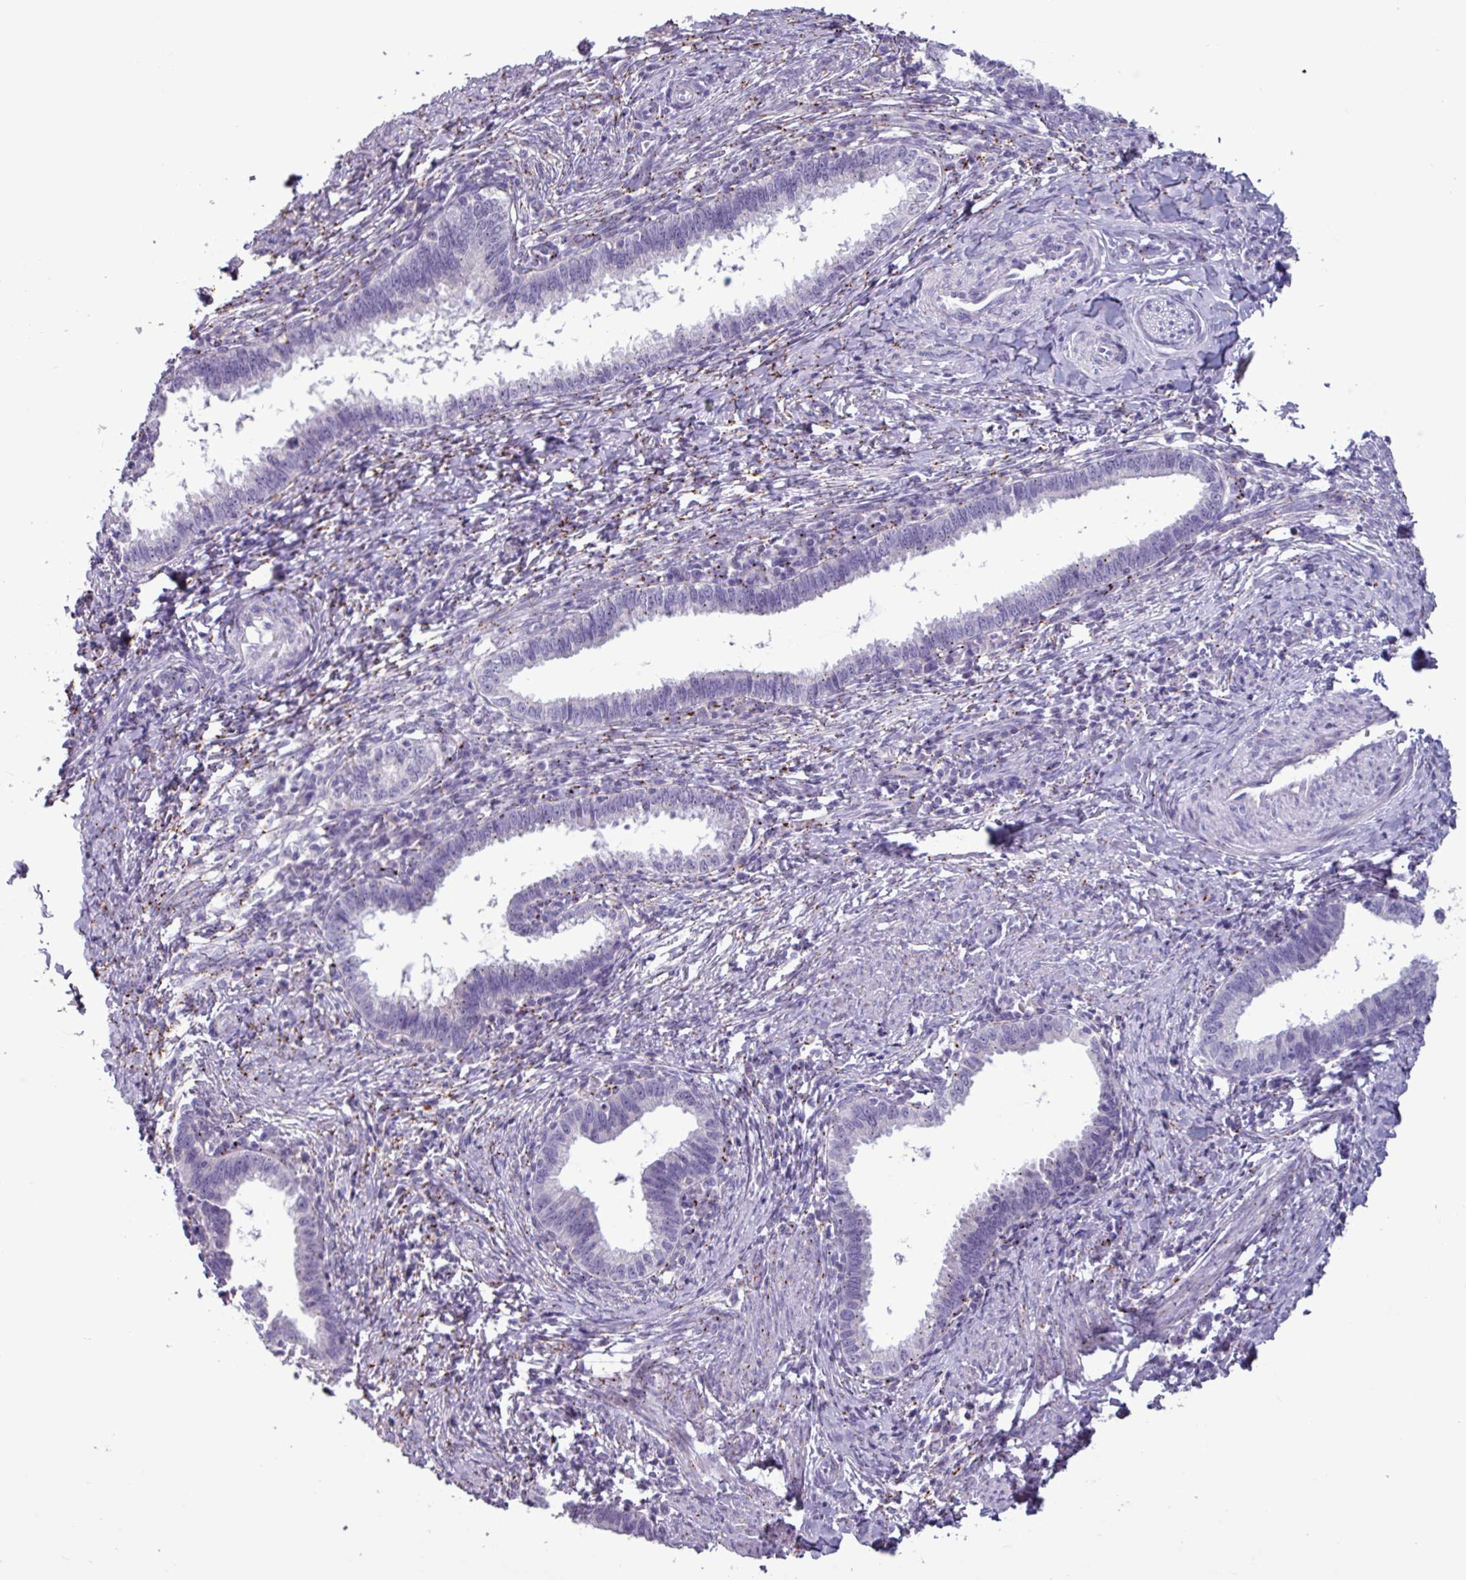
{"staining": {"intensity": "negative", "quantity": "none", "location": "none"}, "tissue": "cervical cancer", "cell_type": "Tumor cells", "image_type": "cancer", "snomed": [{"axis": "morphology", "description": "Adenocarcinoma, NOS"}, {"axis": "topography", "description": "Cervix"}], "caption": "IHC of cervical cancer (adenocarcinoma) exhibits no expression in tumor cells.", "gene": "PLIN2", "patient": {"sex": "female", "age": 36}}